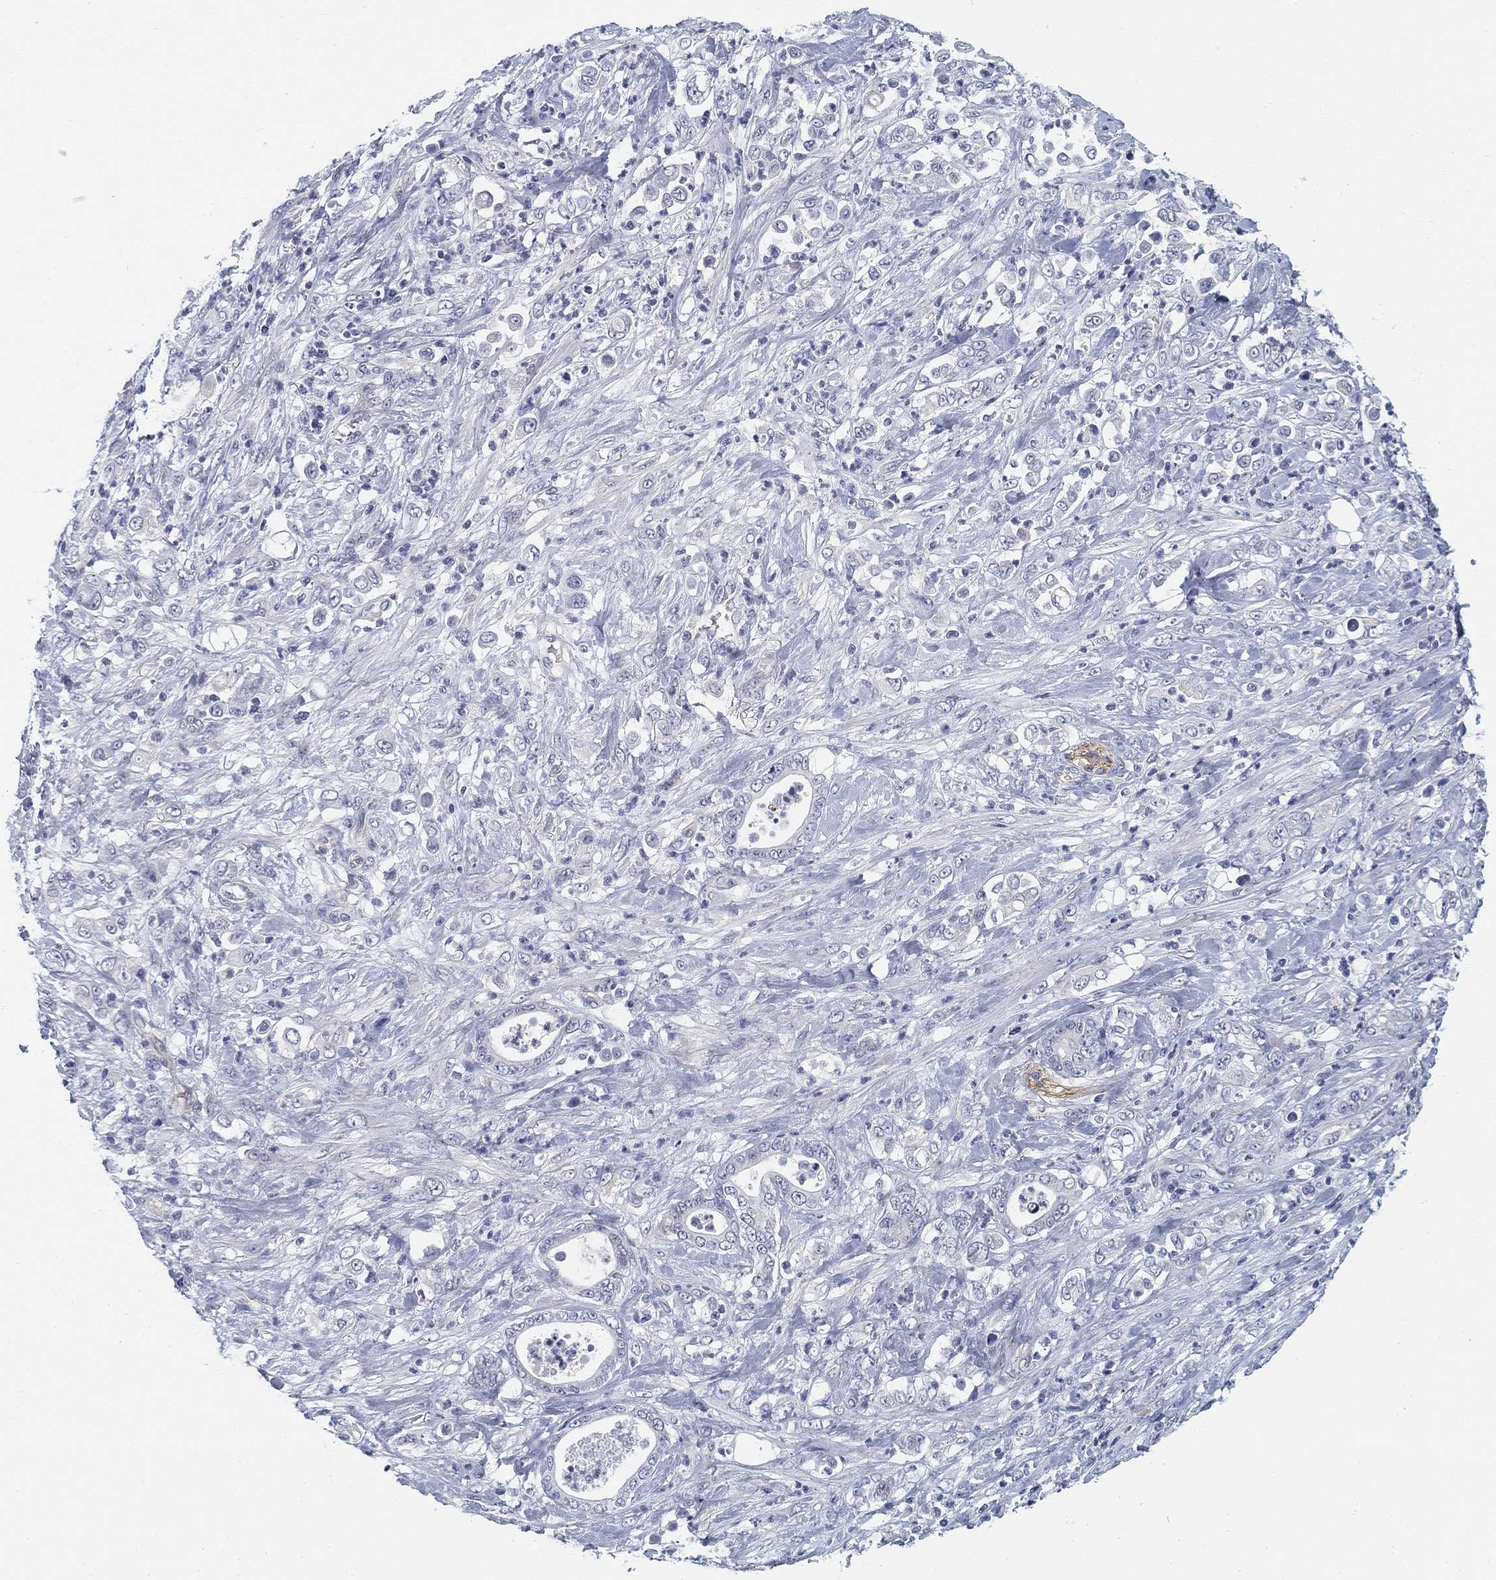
{"staining": {"intensity": "negative", "quantity": "none", "location": "none"}, "tissue": "stomach cancer", "cell_type": "Tumor cells", "image_type": "cancer", "snomed": [{"axis": "morphology", "description": "Adenocarcinoma, NOS"}, {"axis": "topography", "description": "Stomach"}], "caption": "Immunohistochemical staining of stomach cancer (adenocarcinoma) displays no significant expression in tumor cells.", "gene": "SLC2A5", "patient": {"sex": "female", "age": 79}}